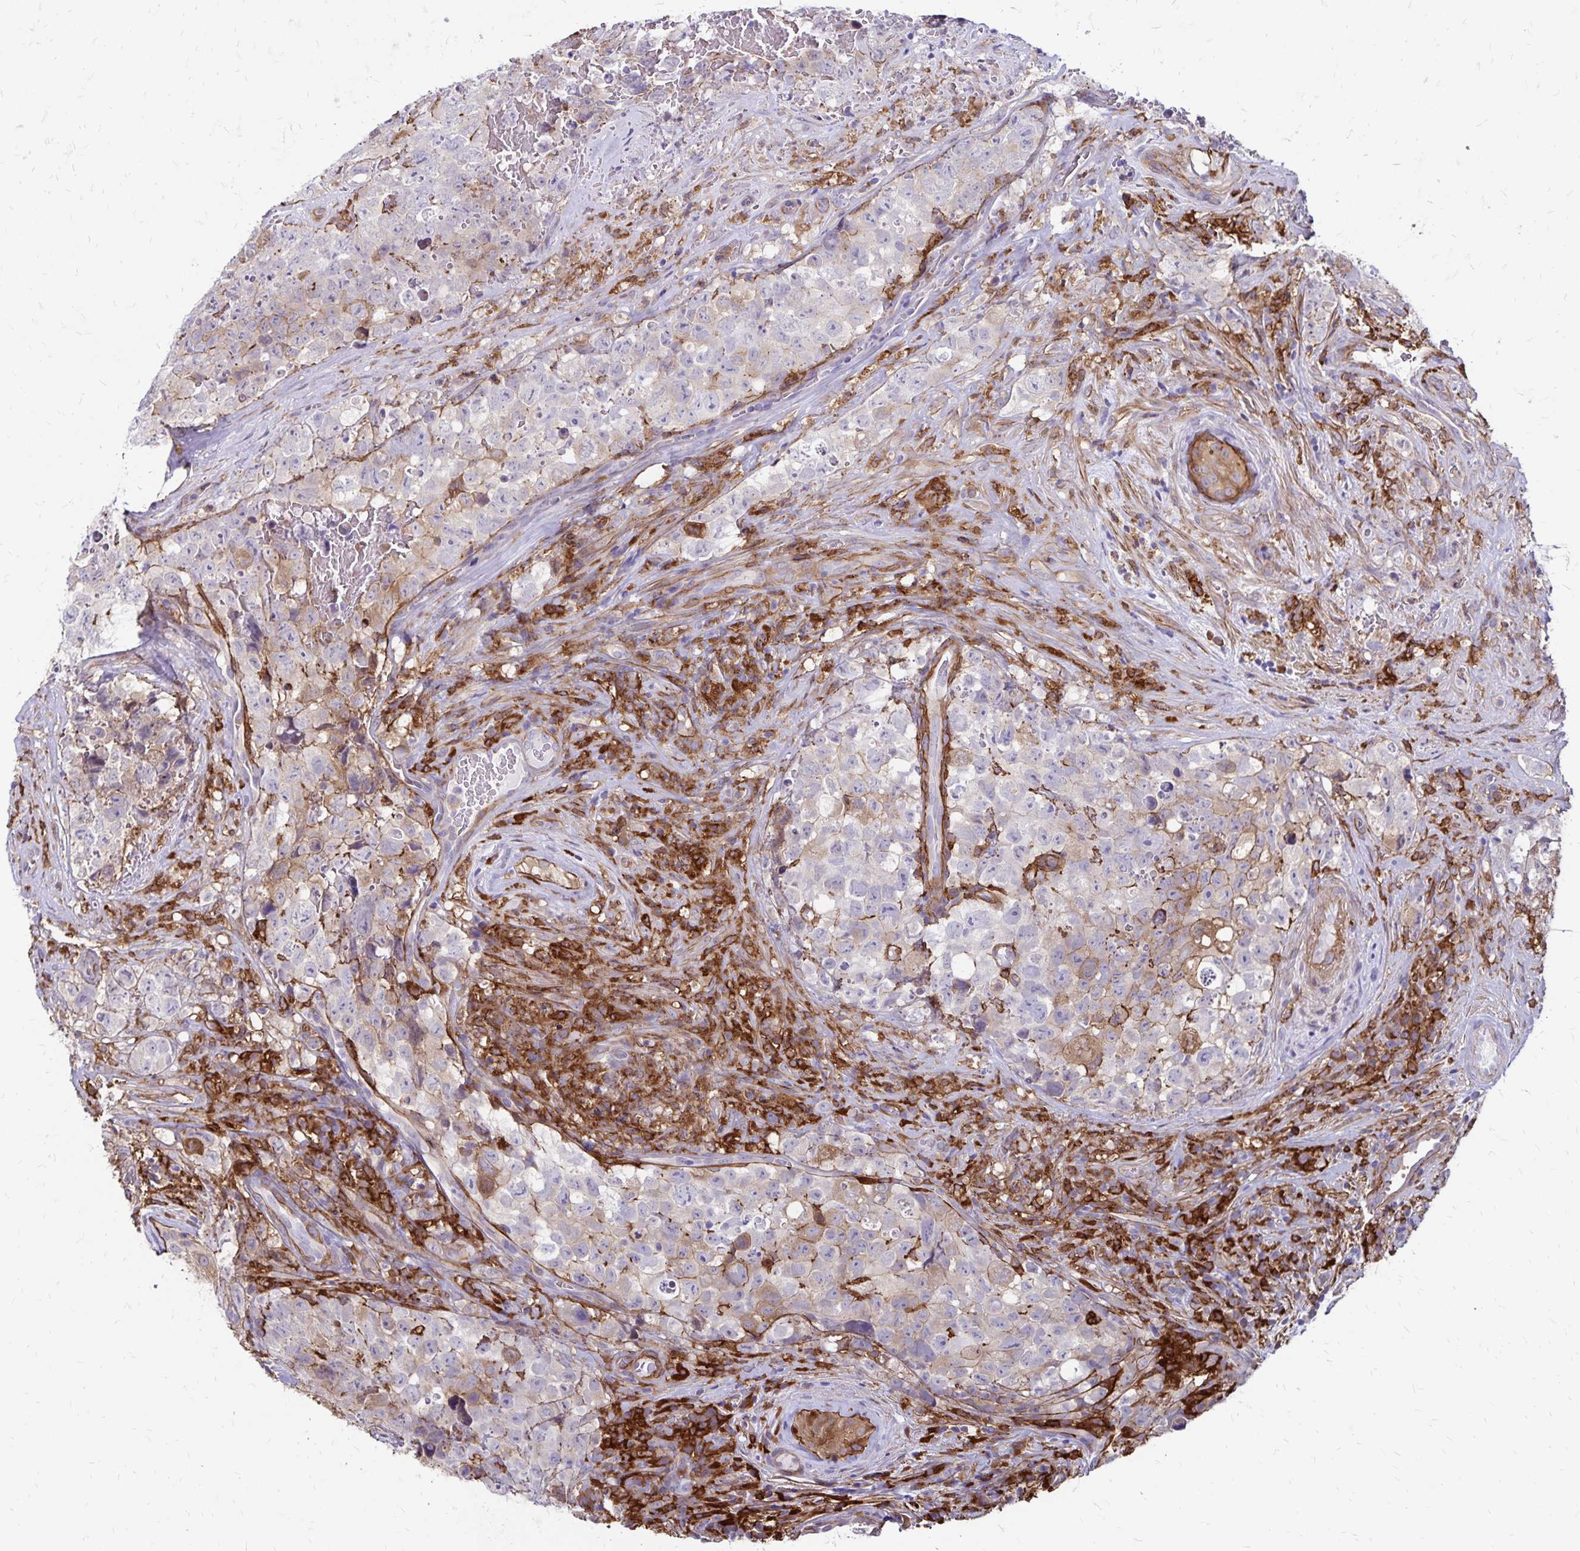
{"staining": {"intensity": "weak", "quantity": "25%-75%", "location": "cytoplasmic/membranous"}, "tissue": "testis cancer", "cell_type": "Tumor cells", "image_type": "cancer", "snomed": [{"axis": "morphology", "description": "Carcinoma, Embryonal, NOS"}, {"axis": "topography", "description": "Testis"}], "caption": "Human testis embryonal carcinoma stained for a protein (brown) shows weak cytoplasmic/membranous positive positivity in approximately 25%-75% of tumor cells.", "gene": "TNS3", "patient": {"sex": "male", "age": 18}}